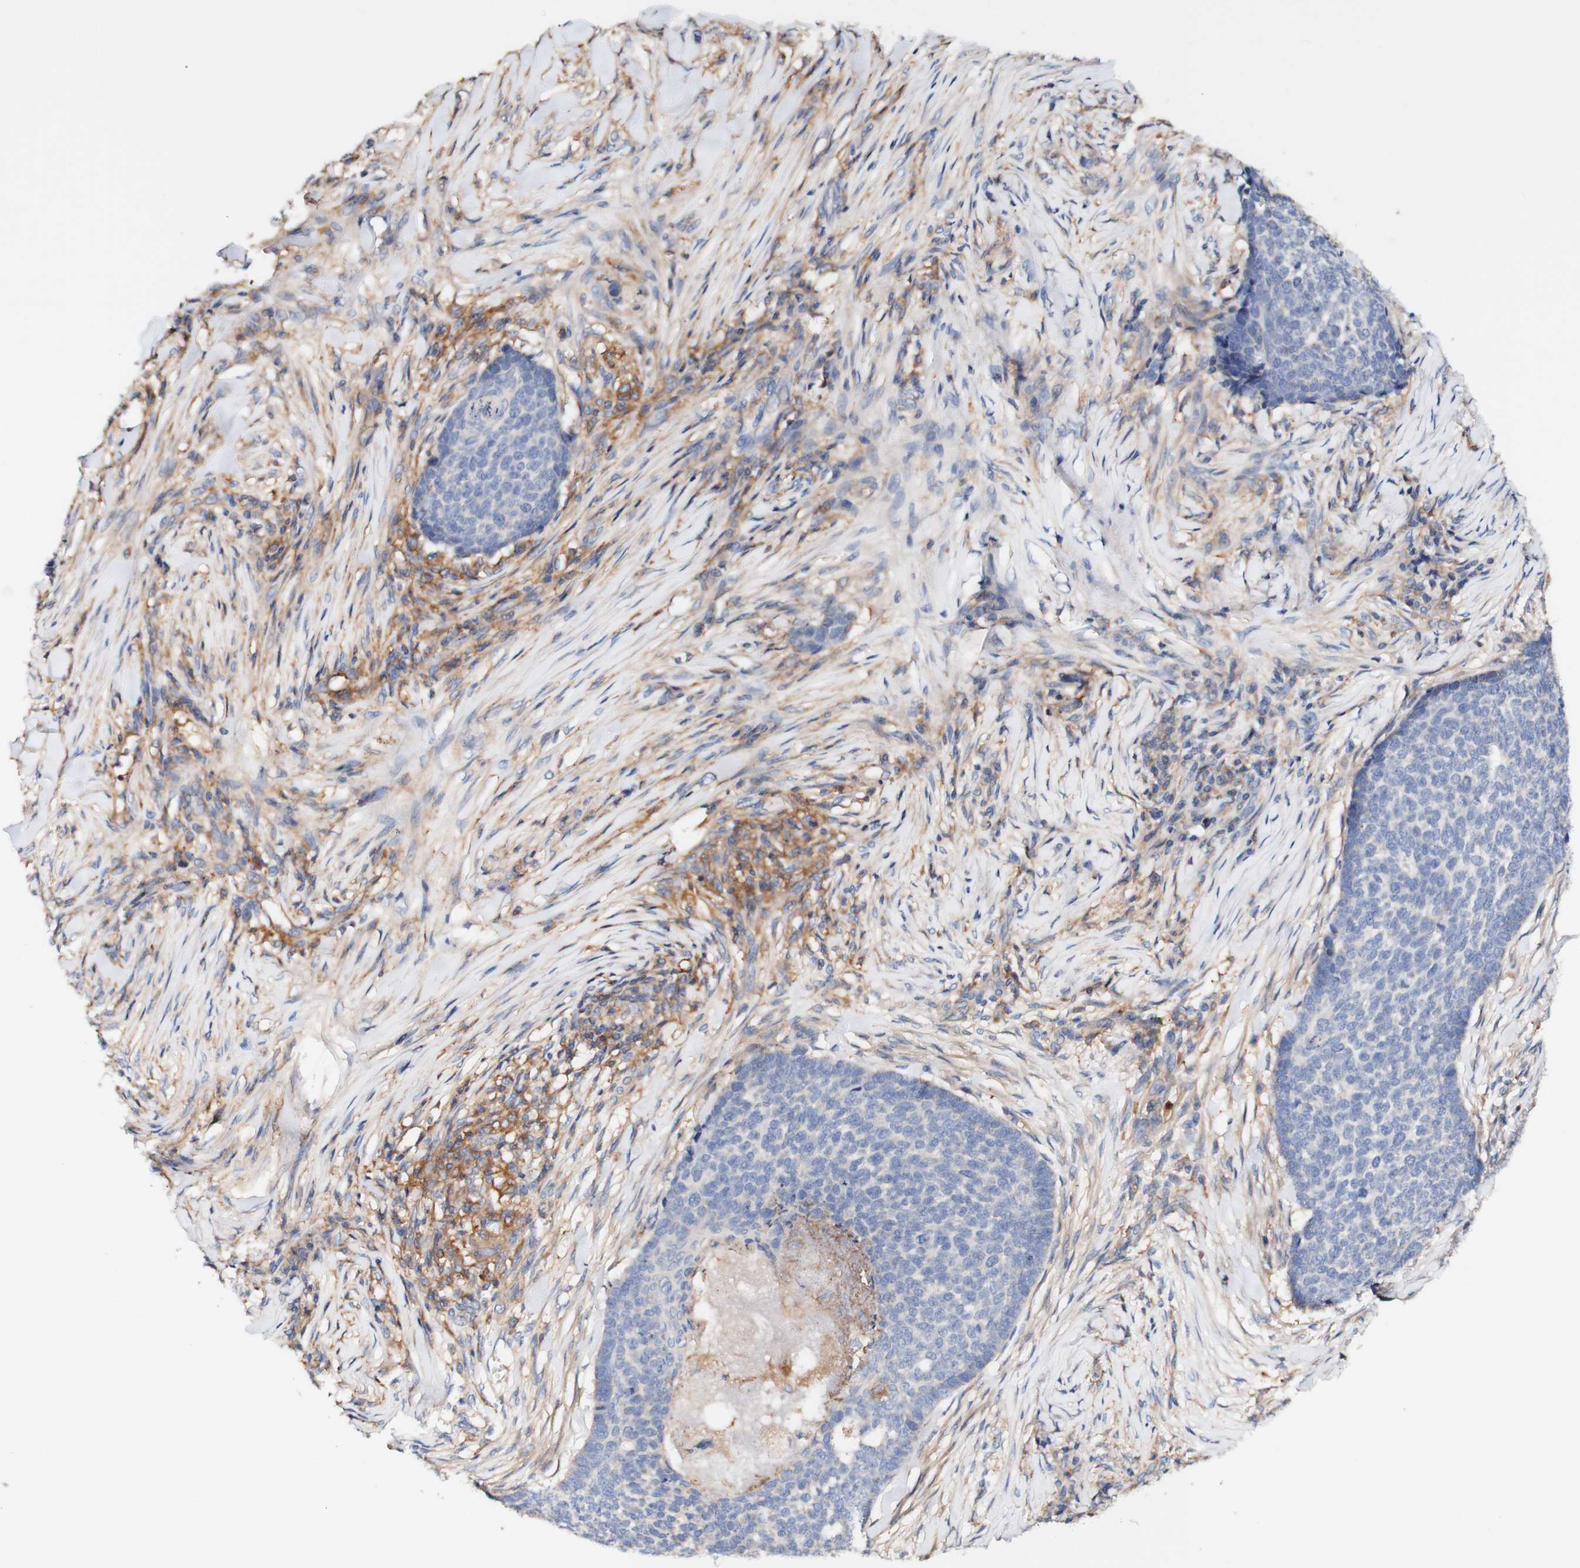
{"staining": {"intensity": "negative", "quantity": "none", "location": "none"}, "tissue": "skin cancer", "cell_type": "Tumor cells", "image_type": "cancer", "snomed": [{"axis": "morphology", "description": "Basal cell carcinoma"}, {"axis": "topography", "description": "Skin"}], "caption": "This is a micrograph of IHC staining of skin basal cell carcinoma, which shows no positivity in tumor cells. (DAB (3,3'-diaminobenzidine) immunohistochemistry, high magnification).", "gene": "PCDH7", "patient": {"sex": "male", "age": 84}}